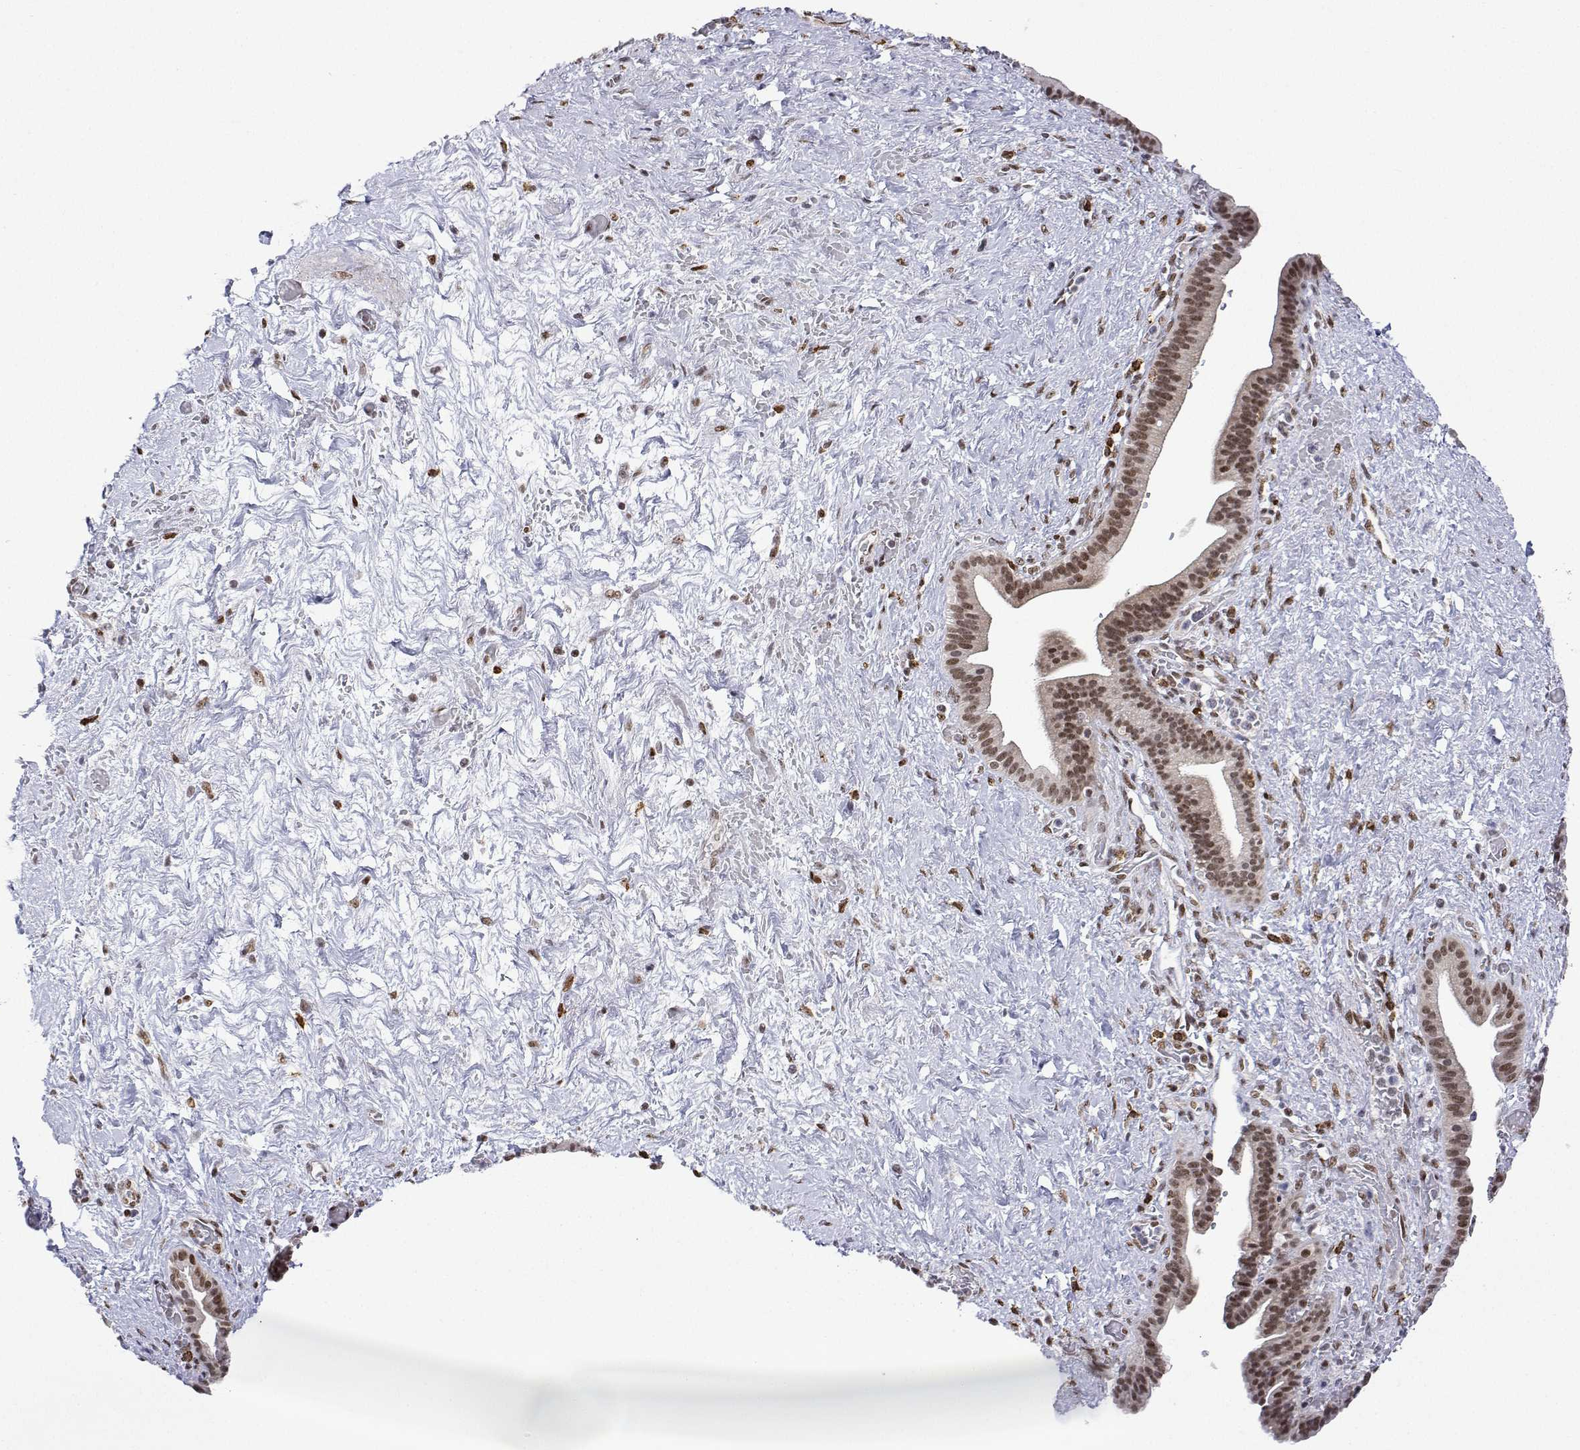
{"staining": {"intensity": "moderate", "quantity": ">75%", "location": "nuclear"}, "tissue": "pancreatic cancer", "cell_type": "Tumor cells", "image_type": "cancer", "snomed": [{"axis": "morphology", "description": "Adenocarcinoma, NOS"}, {"axis": "topography", "description": "Pancreas"}], "caption": "Immunohistochemical staining of human adenocarcinoma (pancreatic) shows moderate nuclear protein expression in about >75% of tumor cells.", "gene": "XPC", "patient": {"sex": "male", "age": 44}}